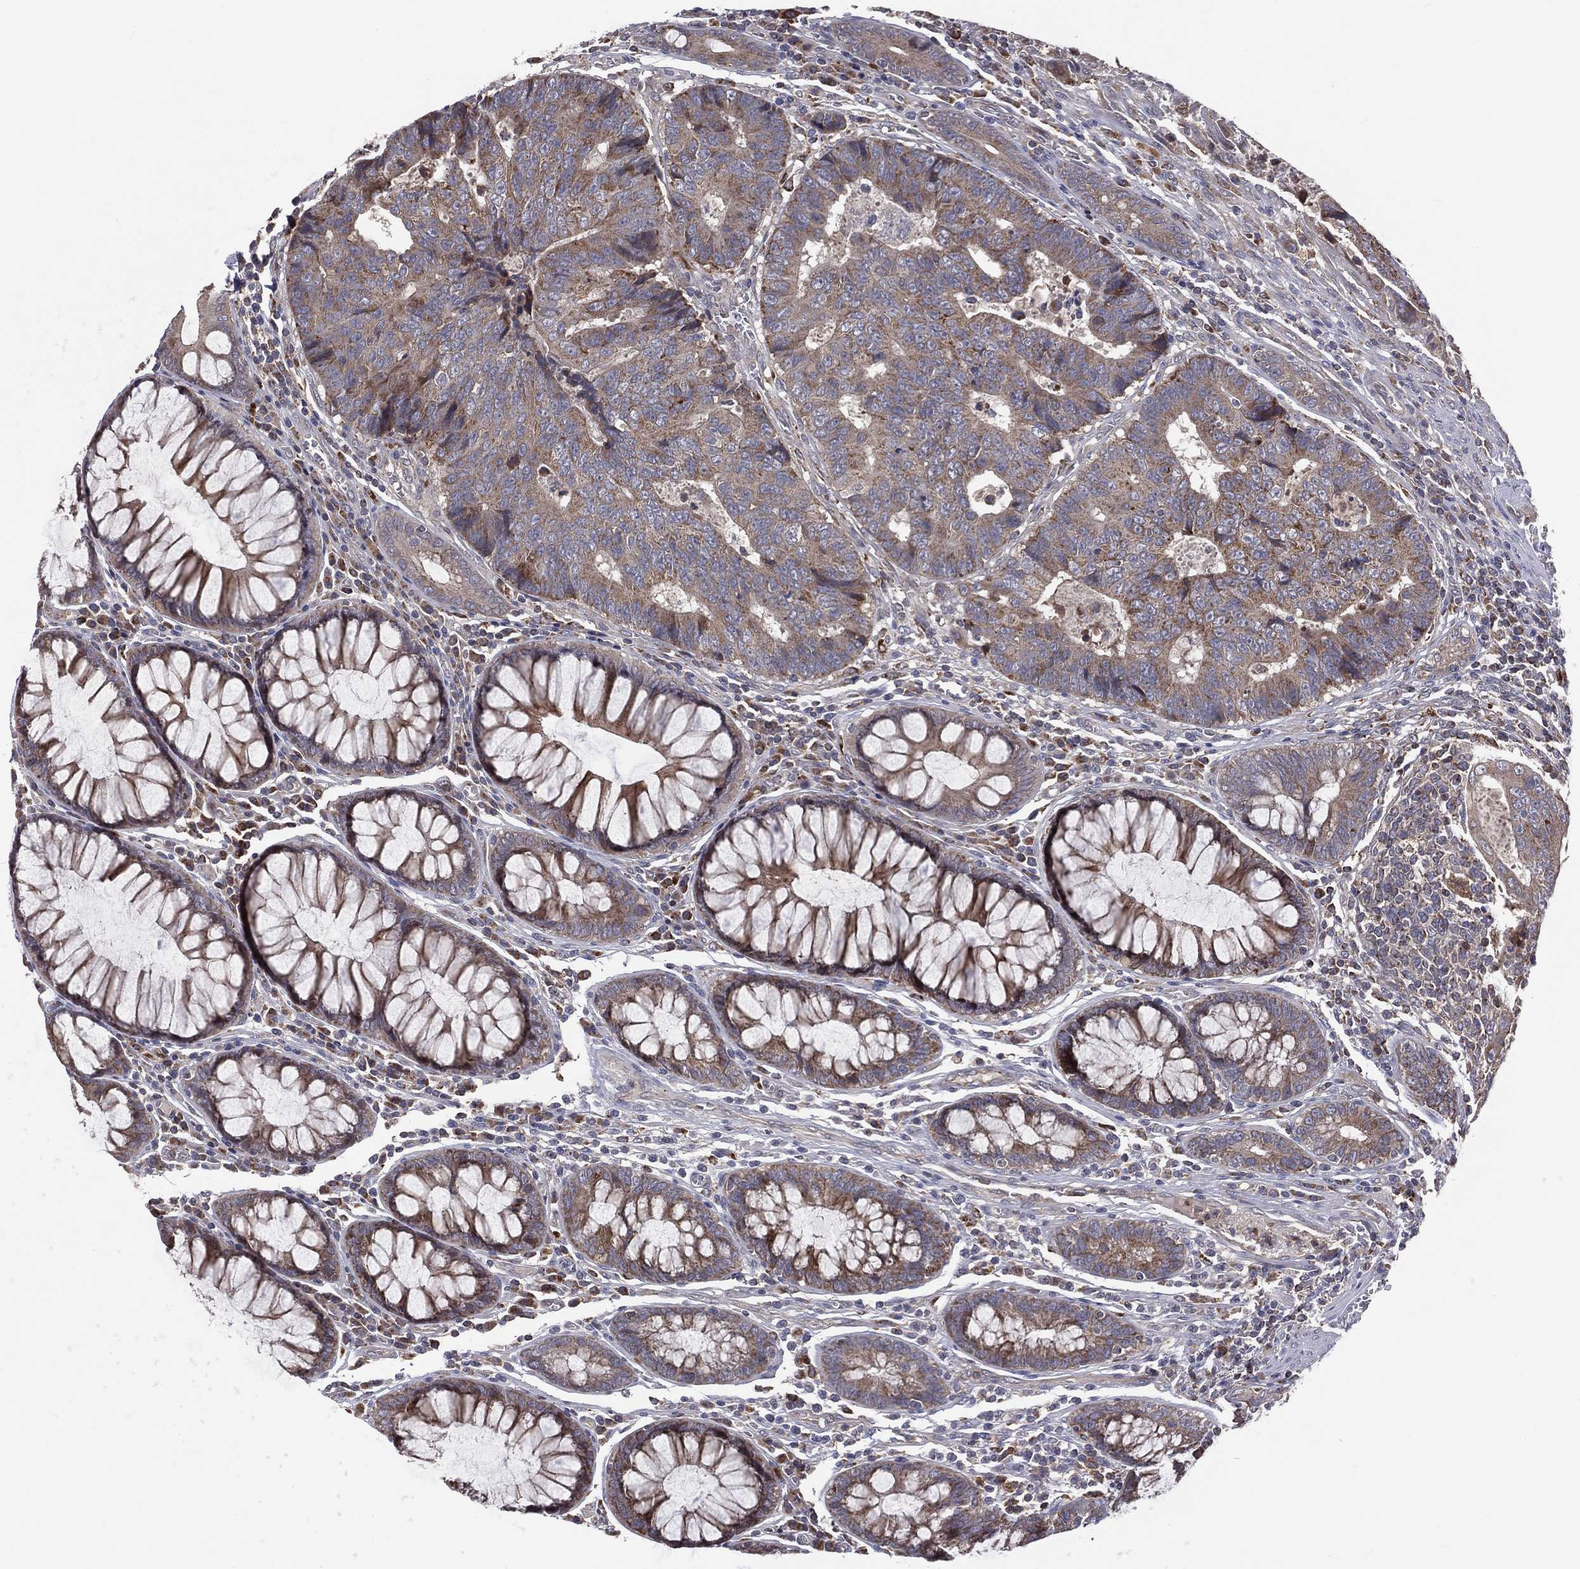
{"staining": {"intensity": "moderate", "quantity": "25%-75%", "location": "cytoplasmic/membranous"}, "tissue": "colorectal cancer", "cell_type": "Tumor cells", "image_type": "cancer", "snomed": [{"axis": "morphology", "description": "Adenocarcinoma, NOS"}, {"axis": "topography", "description": "Colon"}], "caption": "A medium amount of moderate cytoplasmic/membranous positivity is appreciated in about 25%-75% of tumor cells in colorectal adenocarcinoma tissue. The staining was performed using DAB (3,3'-diaminobenzidine) to visualize the protein expression in brown, while the nuclei were stained in blue with hematoxylin (Magnification: 20x).", "gene": "STARD3", "patient": {"sex": "female", "age": 48}}